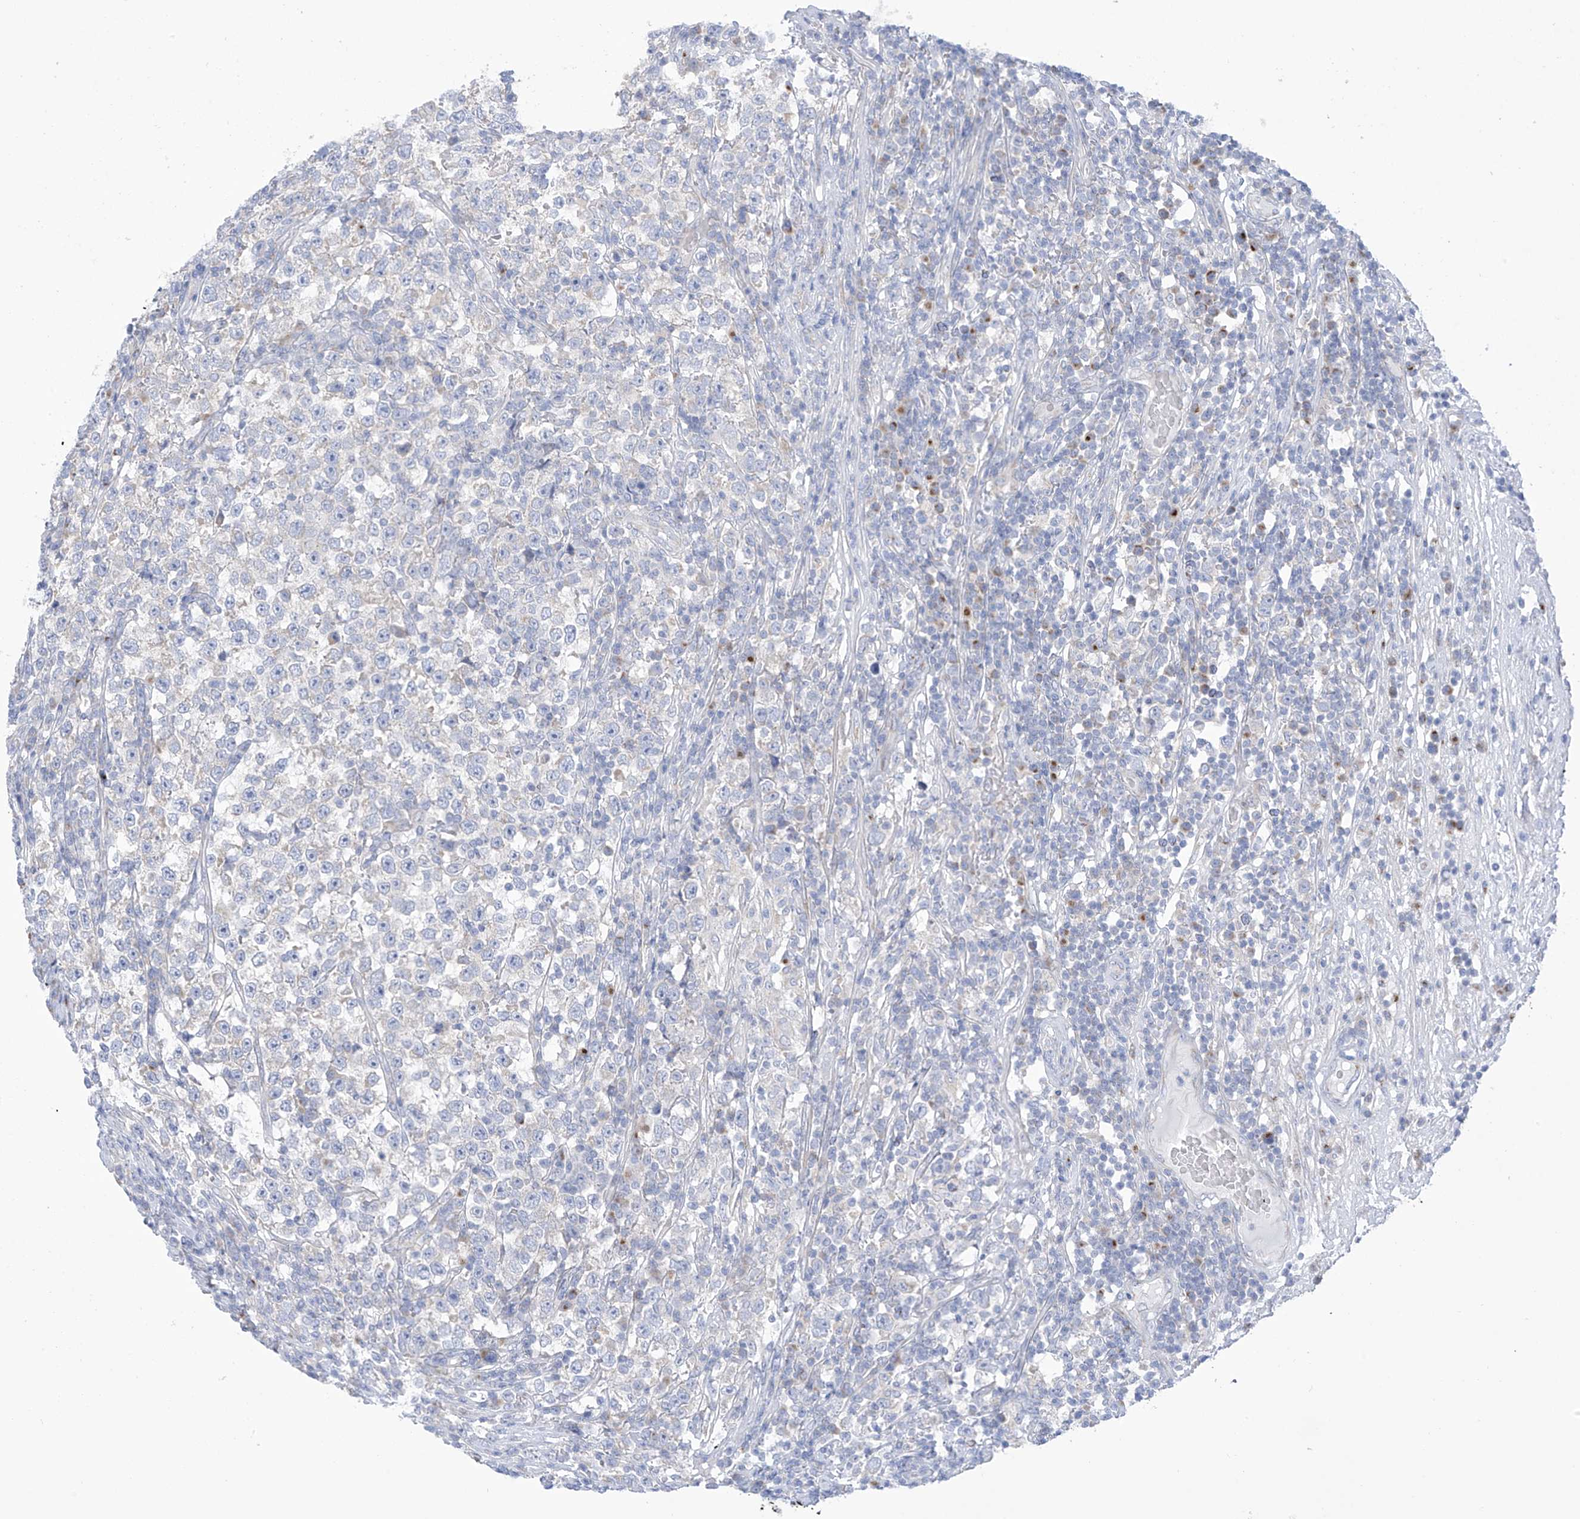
{"staining": {"intensity": "negative", "quantity": "none", "location": "none"}, "tissue": "testis cancer", "cell_type": "Tumor cells", "image_type": "cancer", "snomed": [{"axis": "morphology", "description": "Normal tissue, NOS"}, {"axis": "morphology", "description": "Seminoma, NOS"}, {"axis": "topography", "description": "Testis"}], "caption": "DAB immunohistochemical staining of testis cancer reveals no significant positivity in tumor cells.", "gene": "TRMT2B", "patient": {"sex": "male", "age": 43}}